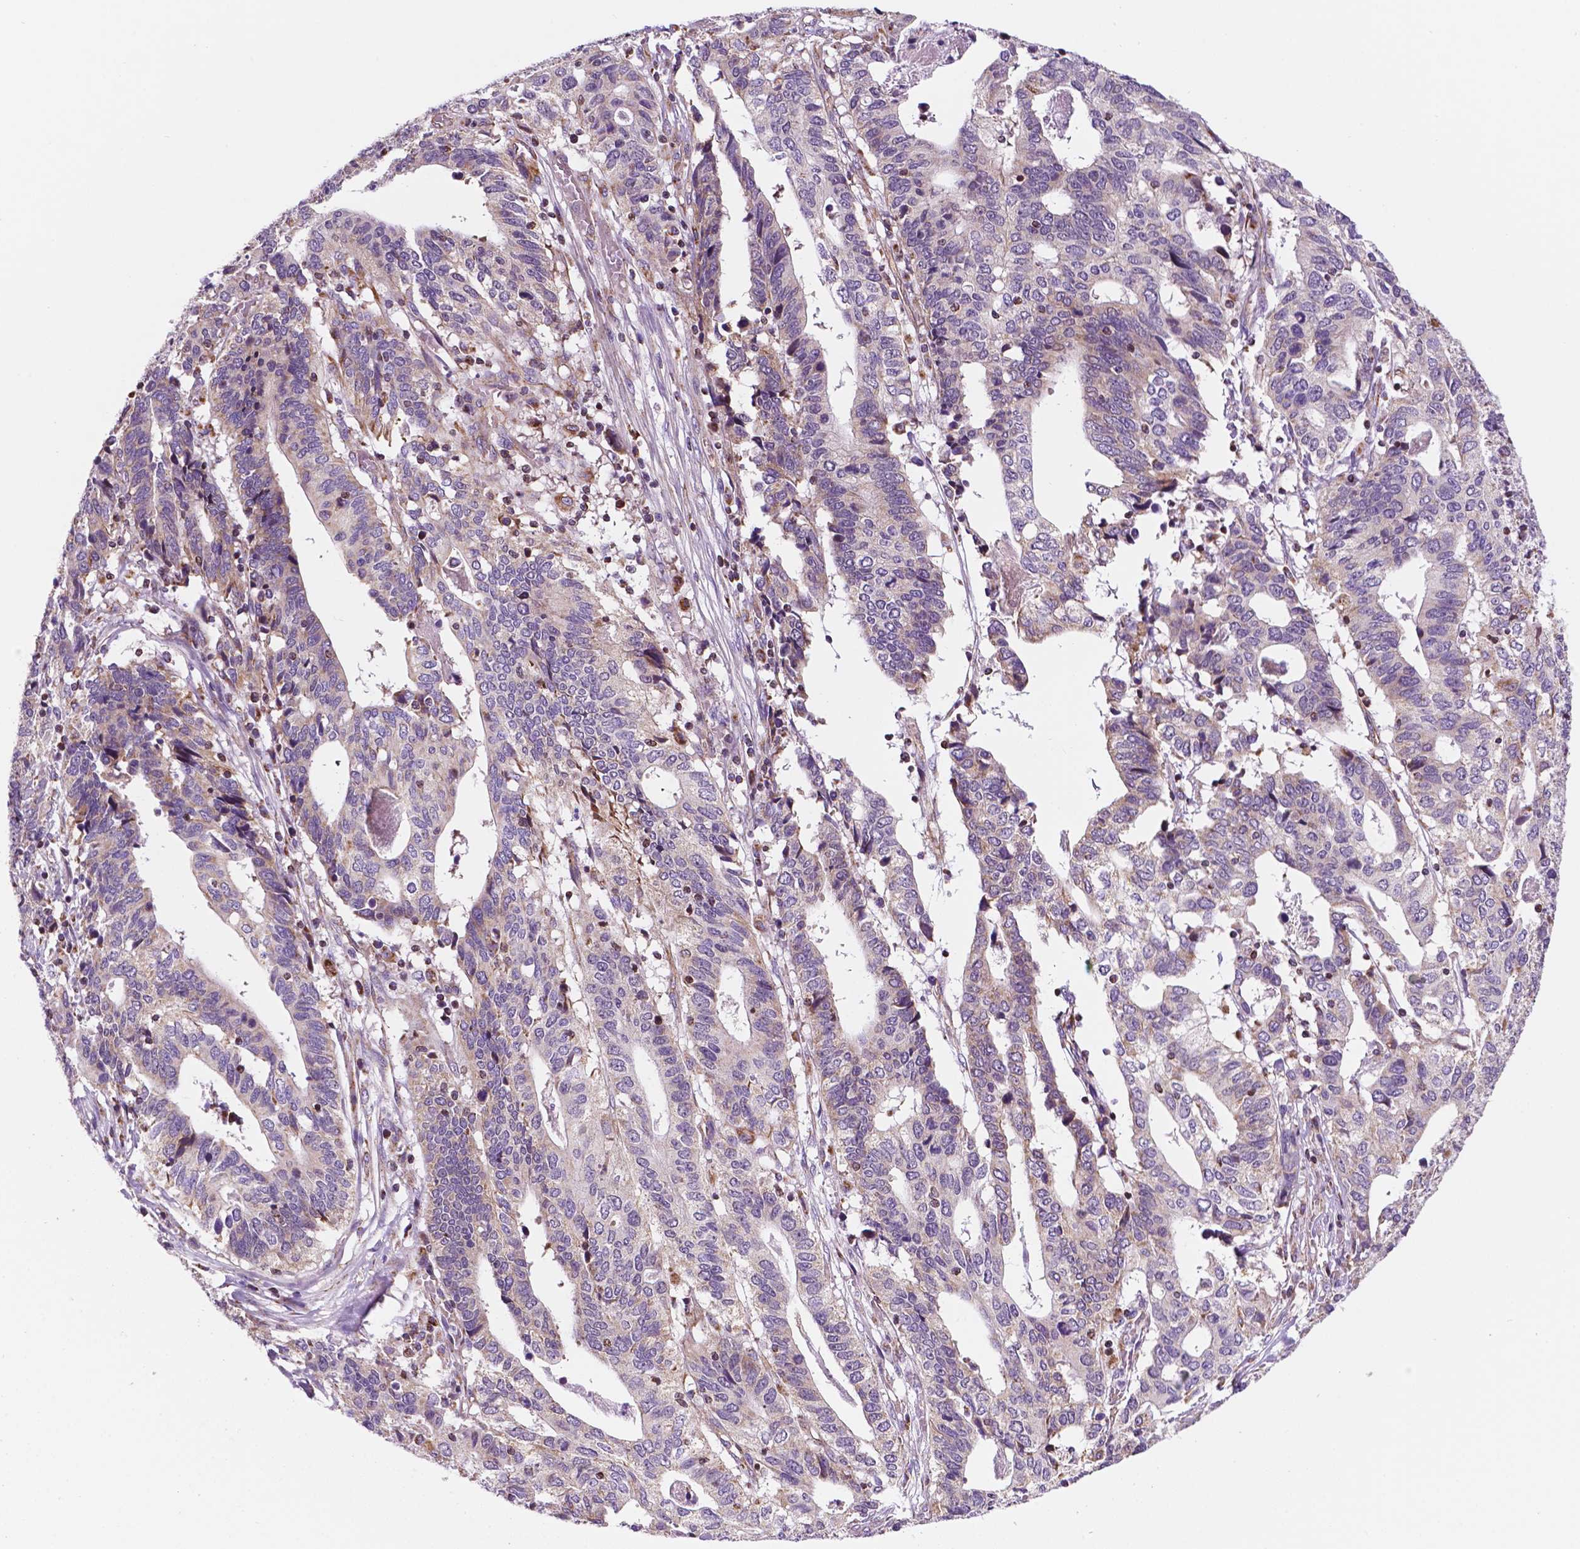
{"staining": {"intensity": "weak", "quantity": "25%-75%", "location": "cytoplasmic/membranous"}, "tissue": "stomach cancer", "cell_type": "Tumor cells", "image_type": "cancer", "snomed": [{"axis": "morphology", "description": "Adenocarcinoma, NOS"}, {"axis": "topography", "description": "Stomach, upper"}], "caption": "Protein staining of stomach cancer (adenocarcinoma) tissue shows weak cytoplasmic/membranous staining in approximately 25%-75% of tumor cells.", "gene": "GEMIN4", "patient": {"sex": "female", "age": 67}}